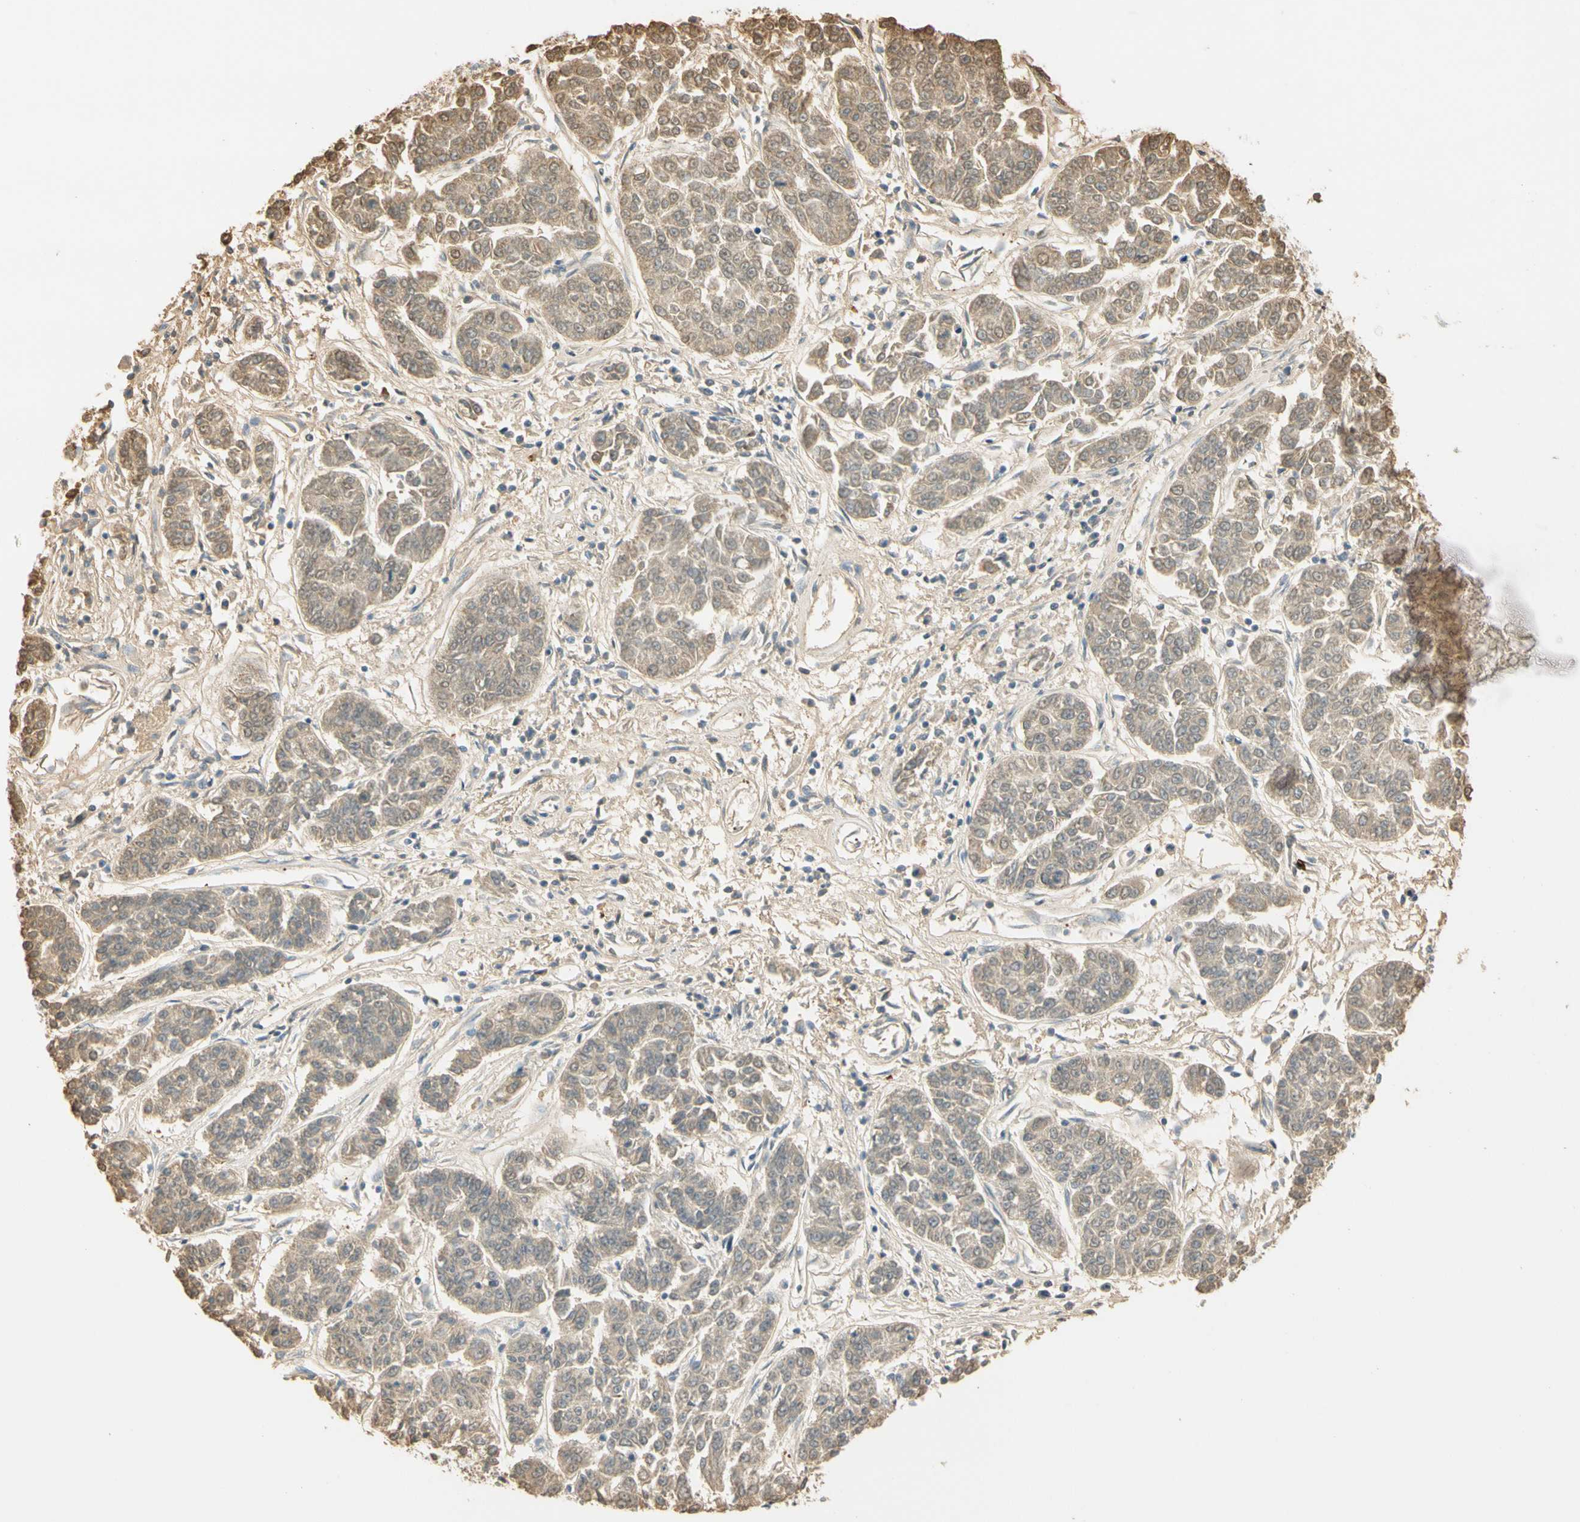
{"staining": {"intensity": "weak", "quantity": ">75%", "location": "cytoplasmic/membranous"}, "tissue": "lung cancer", "cell_type": "Tumor cells", "image_type": "cancer", "snomed": [{"axis": "morphology", "description": "Adenocarcinoma, NOS"}, {"axis": "topography", "description": "Lung"}], "caption": "The image demonstrates a brown stain indicating the presence of a protein in the cytoplasmic/membranous of tumor cells in lung cancer.", "gene": "RAD18", "patient": {"sex": "male", "age": 84}}